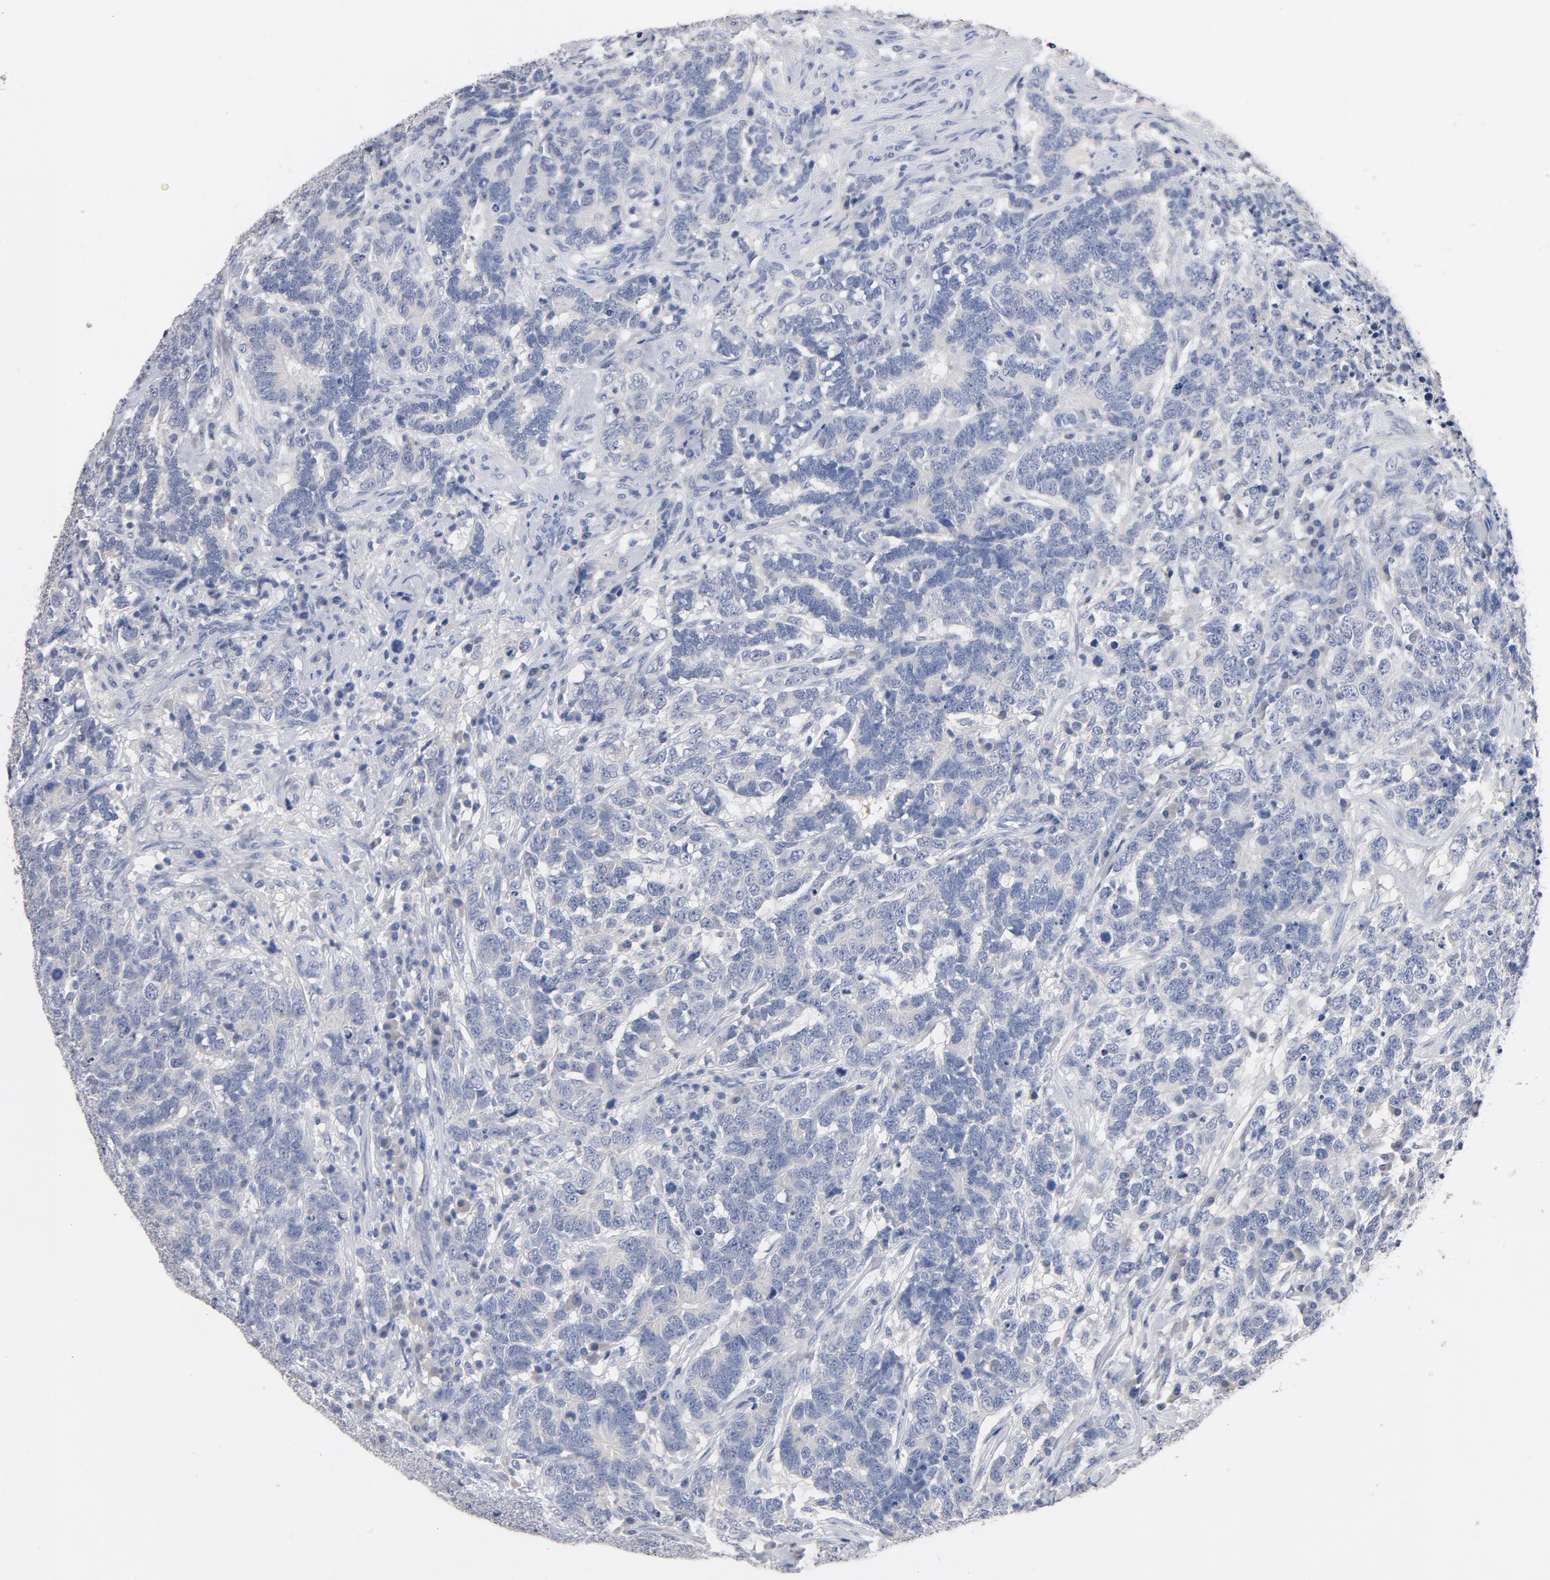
{"staining": {"intensity": "negative", "quantity": "none", "location": "none"}, "tissue": "testis cancer", "cell_type": "Tumor cells", "image_type": "cancer", "snomed": [{"axis": "morphology", "description": "Carcinoma, Embryonal, NOS"}, {"axis": "topography", "description": "Testis"}], "caption": "Tumor cells show no significant positivity in testis cancer.", "gene": "ZCCHC13", "patient": {"sex": "male", "age": 26}}